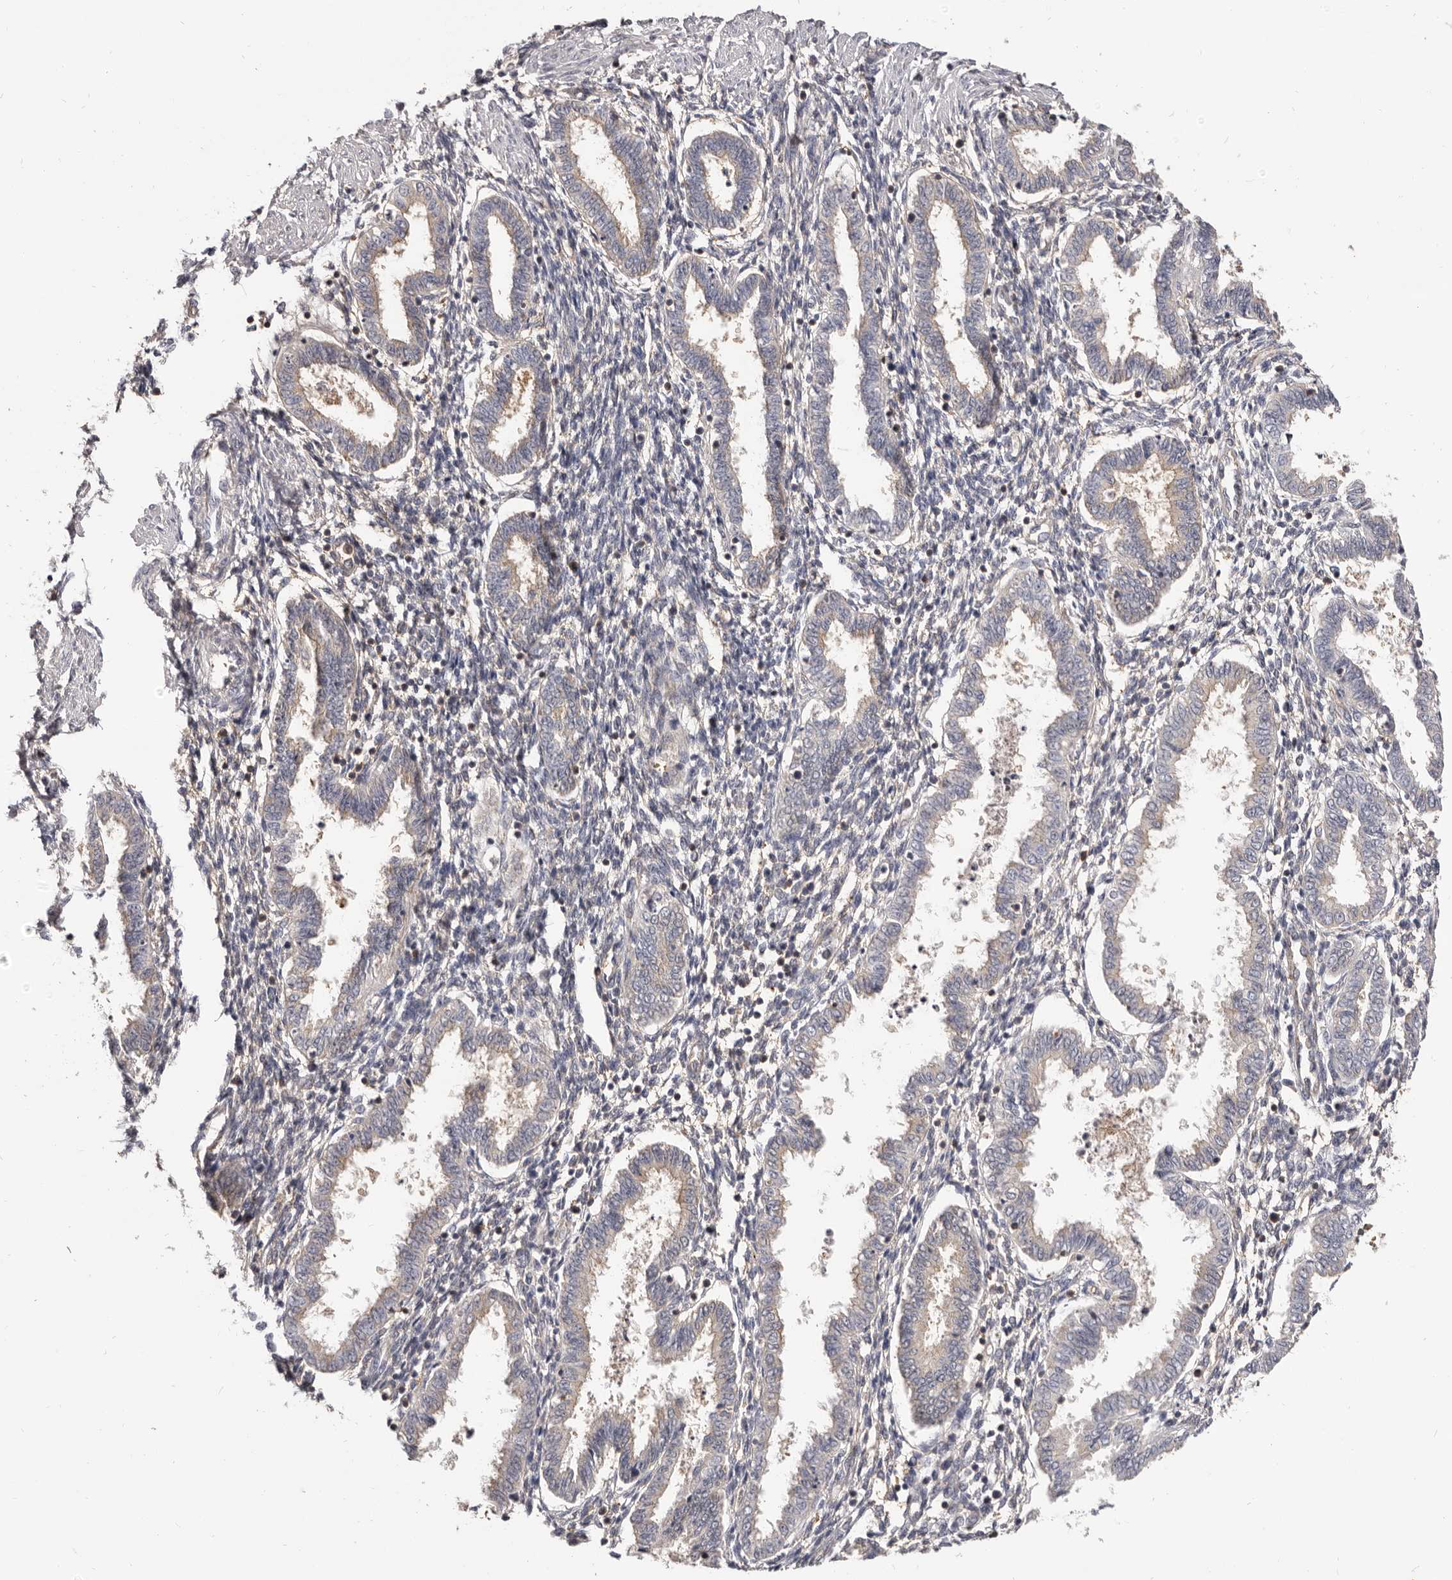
{"staining": {"intensity": "weak", "quantity": "25%-75%", "location": "cytoplasmic/membranous"}, "tissue": "endometrium", "cell_type": "Cells in endometrial stroma", "image_type": "normal", "snomed": [{"axis": "morphology", "description": "Normal tissue, NOS"}, {"axis": "topography", "description": "Endometrium"}], "caption": "Benign endometrium displays weak cytoplasmic/membranous expression in about 25%-75% of cells in endometrial stroma.", "gene": "ADAMTS20", "patient": {"sex": "female", "age": 33}}